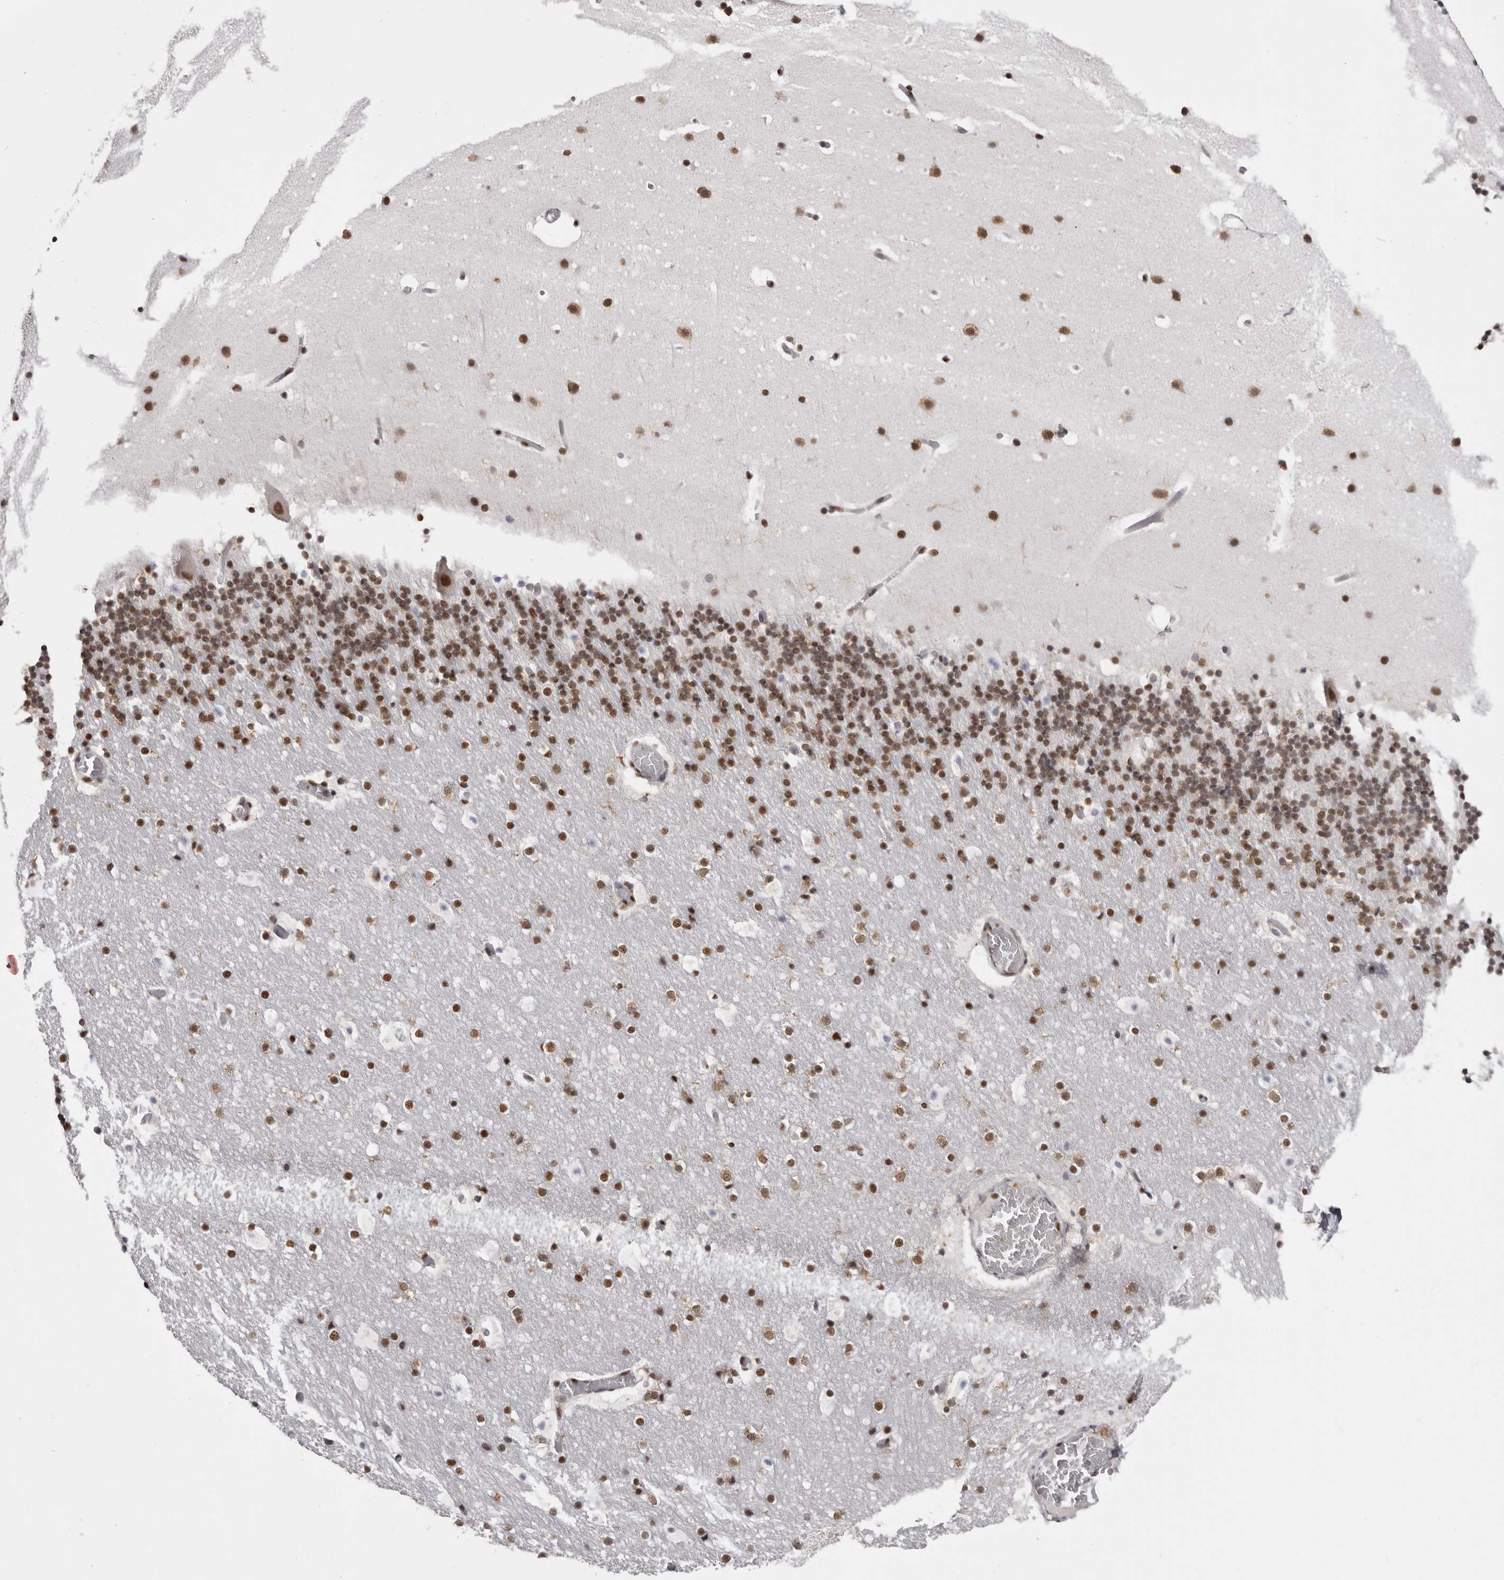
{"staining": {"intensity": "moderate", "quantity": ">75%", "location": "nuclear"}, "tissue": "cerebellum", "cell_type": "Cells in granular layer", "image_type": "normal", "snomed": [{"axis": "morphology", "description": "Normal tissue, NOS"}, {"axis": "topography", "description": "Cerebellum"}], "caption": "Approximately >75% of cells in granular layer in normal human cerebellum reveal moderate nuclear protein positivity as visualized by brown immunohistochemical staining.", "gene": "SCAF4", "patient": {"sex": "male", "age": 57}}